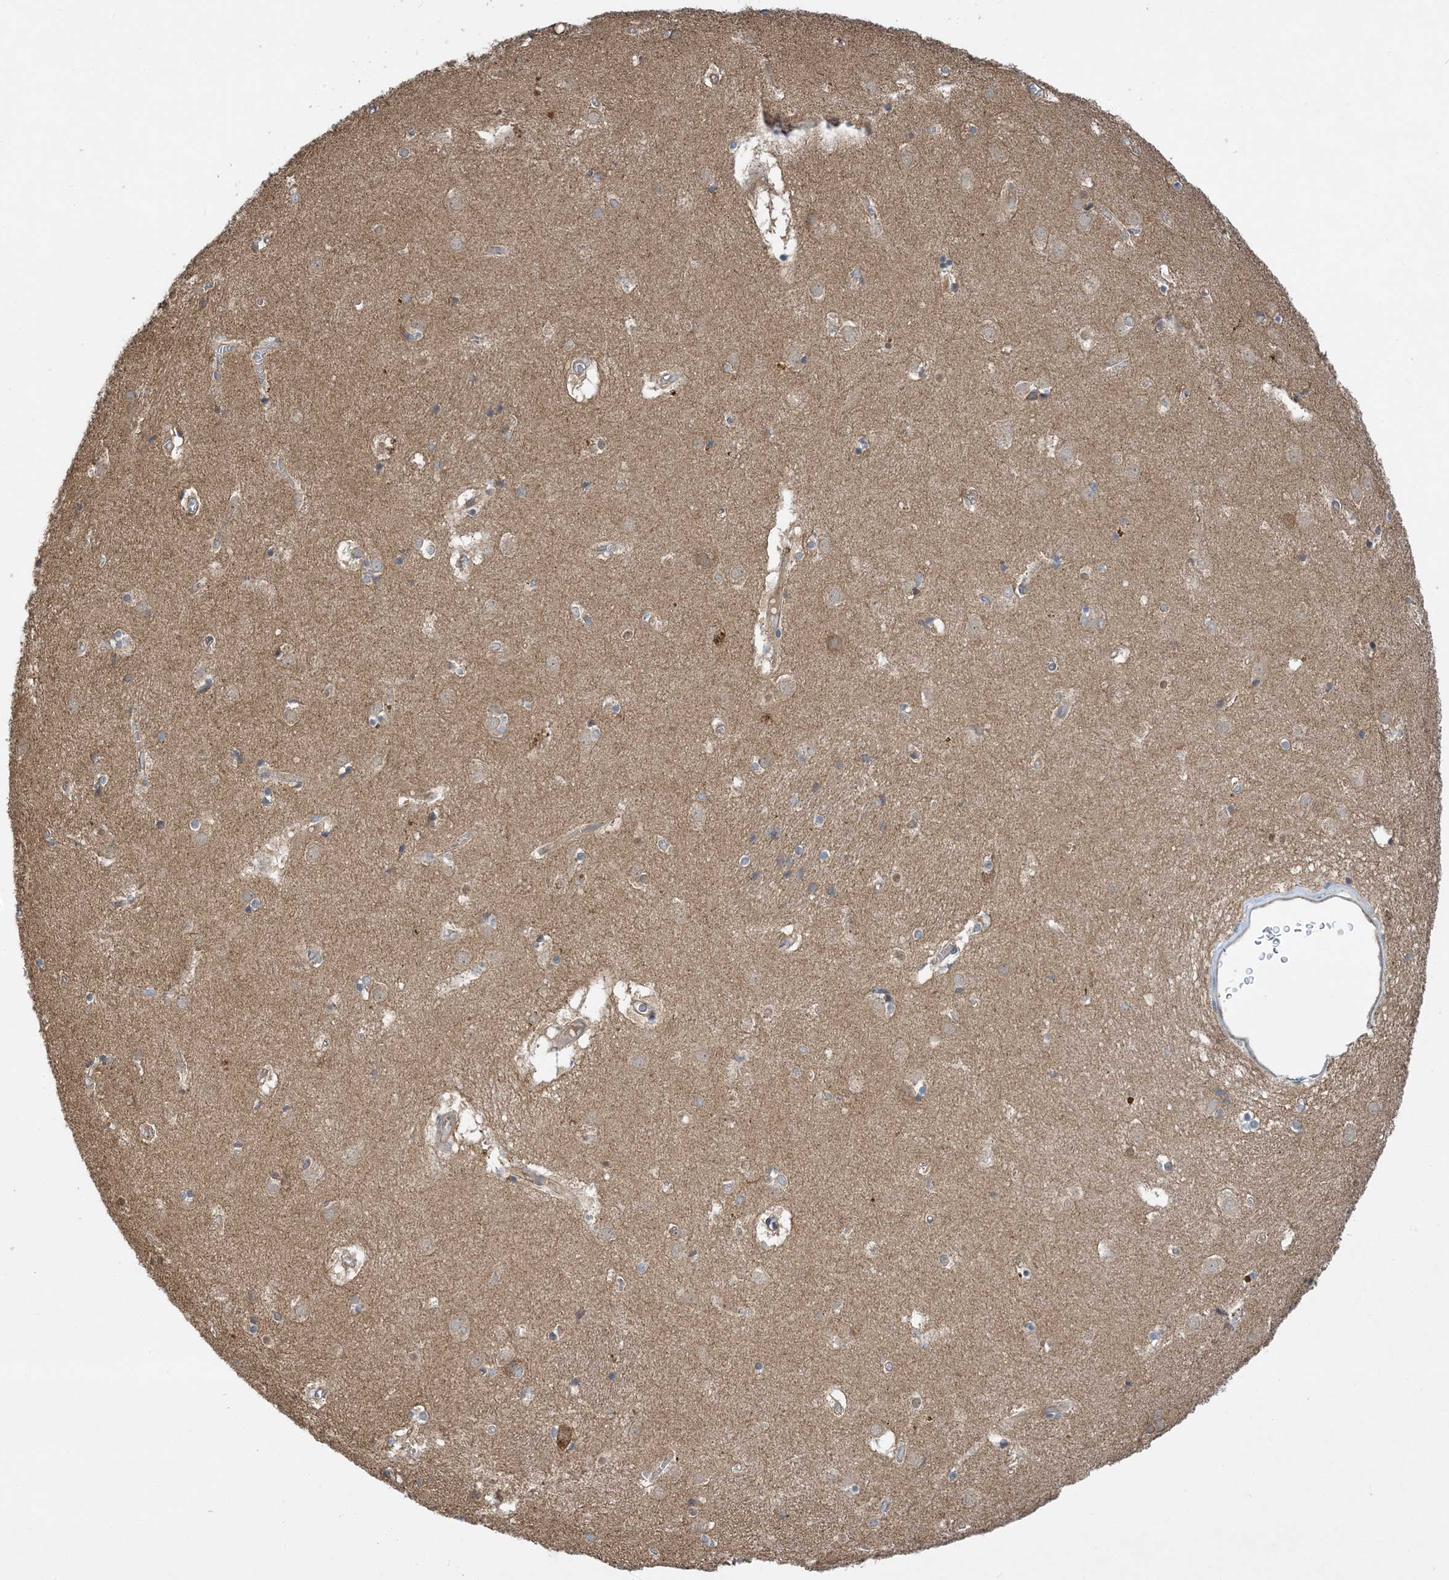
{"staining": {"intensity": "weak", "quantity": "25%-75%", "location": "cytoplasmic/membranous"}, "tissue": "caudate", "cell_type": "Glial cells", "image_type": "normal", "snomed": [{"axis": "morphology", "description": "Normal tissue, NOS"}, {"axis": "topography", "description": "Lateral ventricle wall"}], "caption": "Immunohistochemical staining of unremarkable caudate reveals weak cytoplasmic/membranous protein expression in approximately 25%-75% of glial cells.", "gene": "SIDT1", "patient": {"sex": "male", "age": 70}}